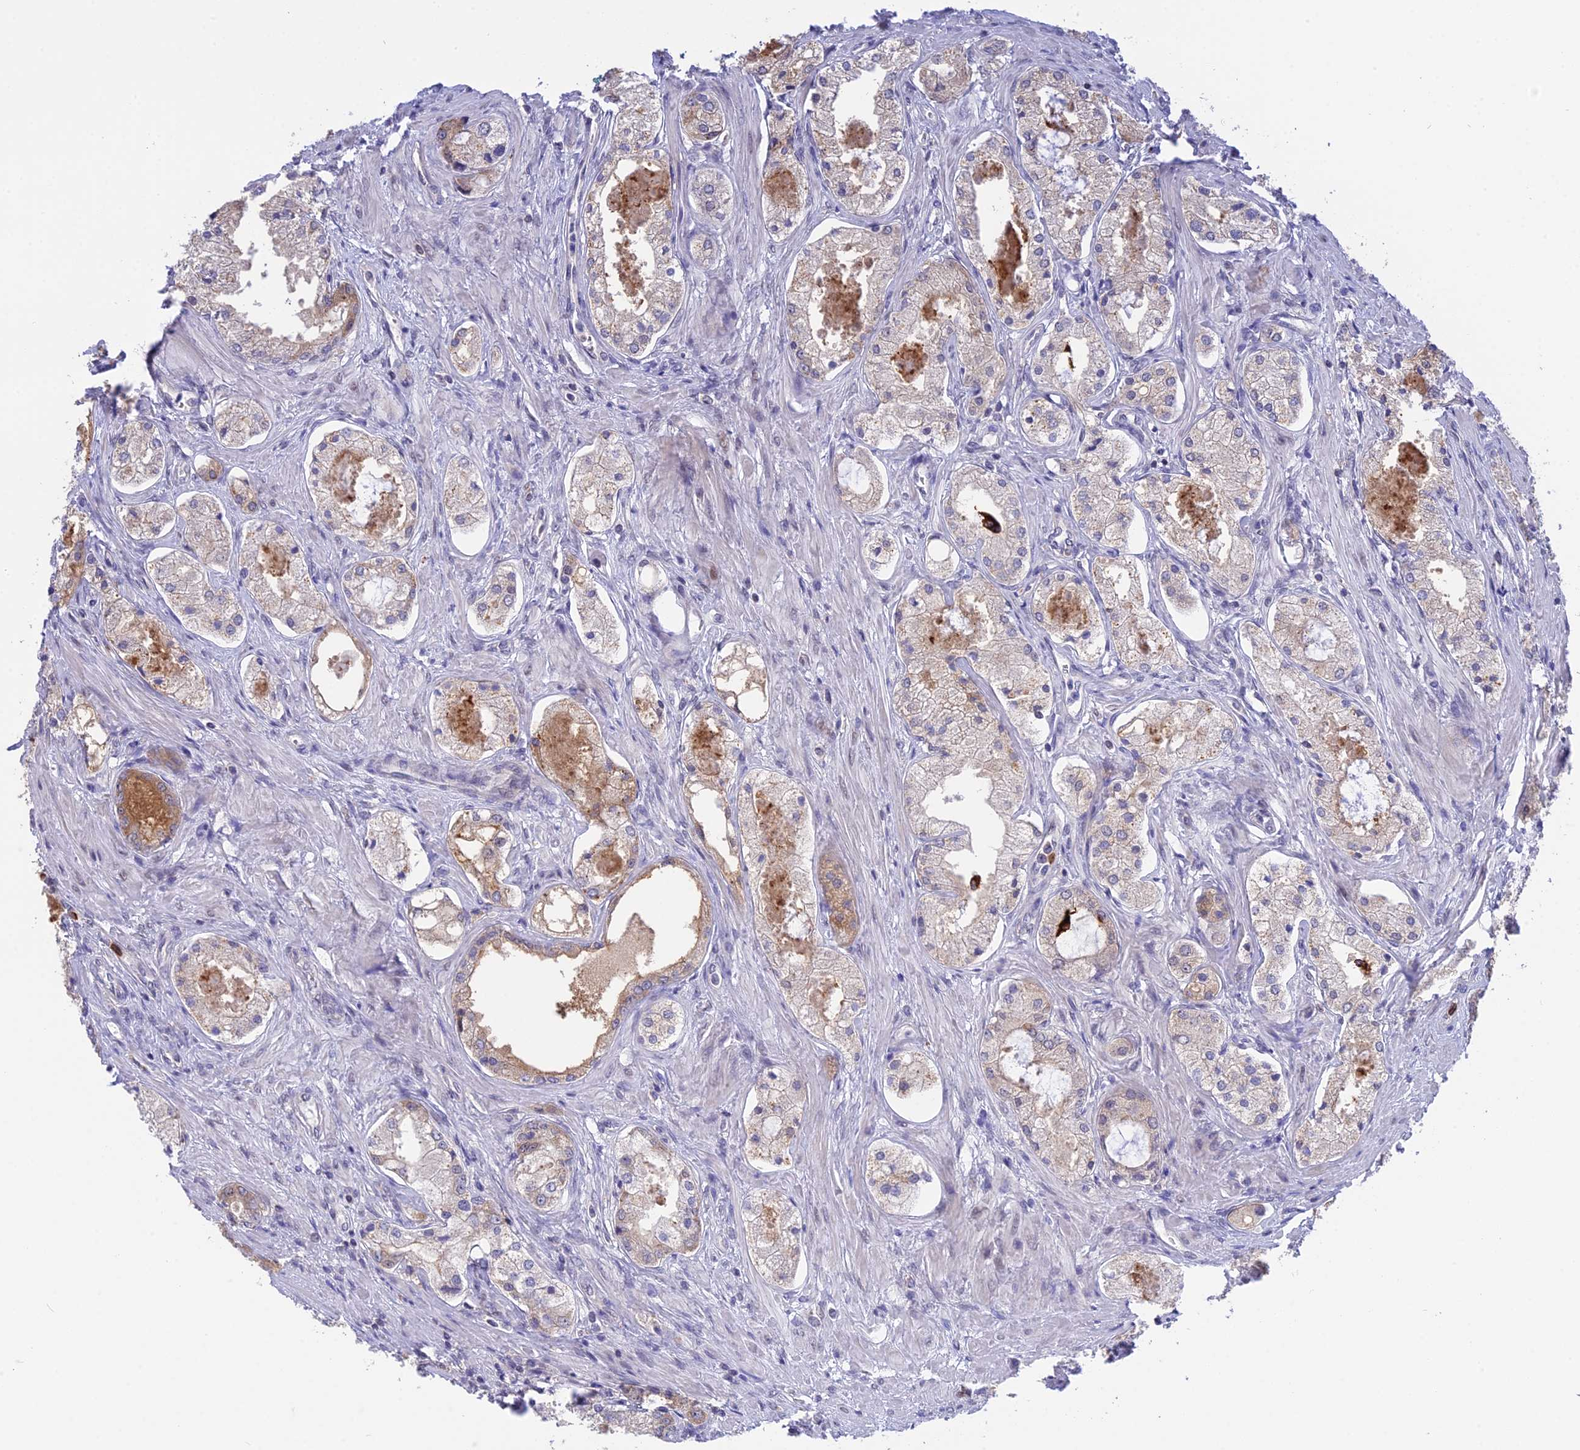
{"staining": {"intensity": "weak", "quantity": "<25%", "location": "cytoplasmic/membranous"}, "tissue": "prostate cancer", "cell_type": "Tumor cells", "image_type": "cancer", "snomed": [{"axis": "morphology", "description": "Adenocarcinoma, Low grade"}, {"axis": "topography", "description": "Prostate"}], "caption": "This image is of prostate adenocarcinoma (low-grade) stained with immunohistochemistry to label a protein in brown with the nuclei are counter-stained blue. There is no expression in tumor cells.", "gene": "KCTD14", "patient": {"sex": "male", "age": 68}}